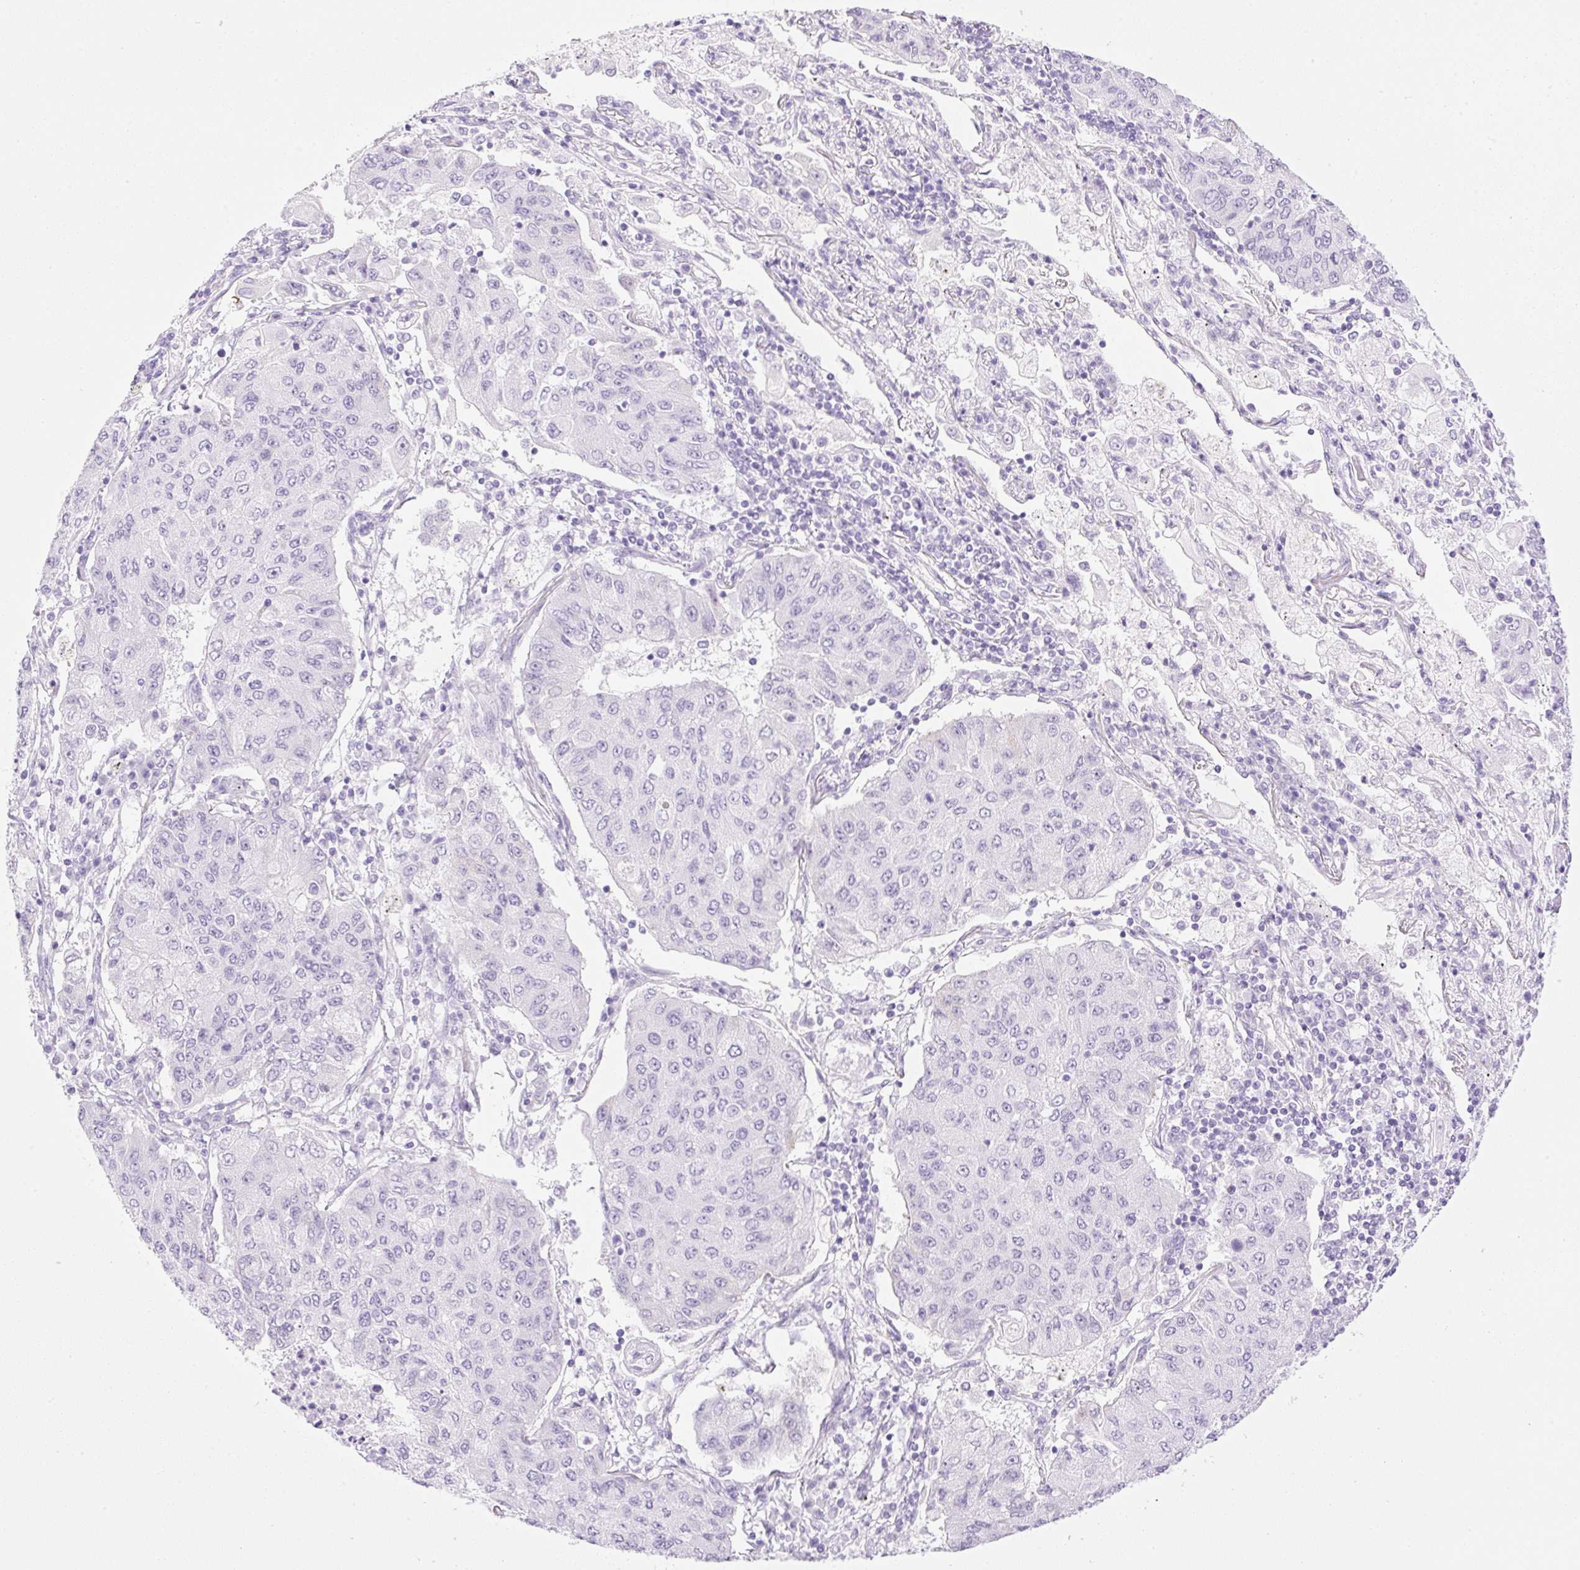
{"staining": {"intensity": "negative", "quantity": "none", "location": "none"}, "tissue": "lung cancer", "cell_type": "Tumor cells", "image_type": "cancer", "snomed": [{"axis": "morphology", "description": "Squamous cell carcinoma, NOS"}, {"axis": "topography", "description": "Lung"}], "caption": "Human lung cancer stained for a protein using immunohistochemistry (IHC) reveals no expression in tumor cells.", "gene": "SPRR4", "patient": {"sex": "male", "age": 74}}